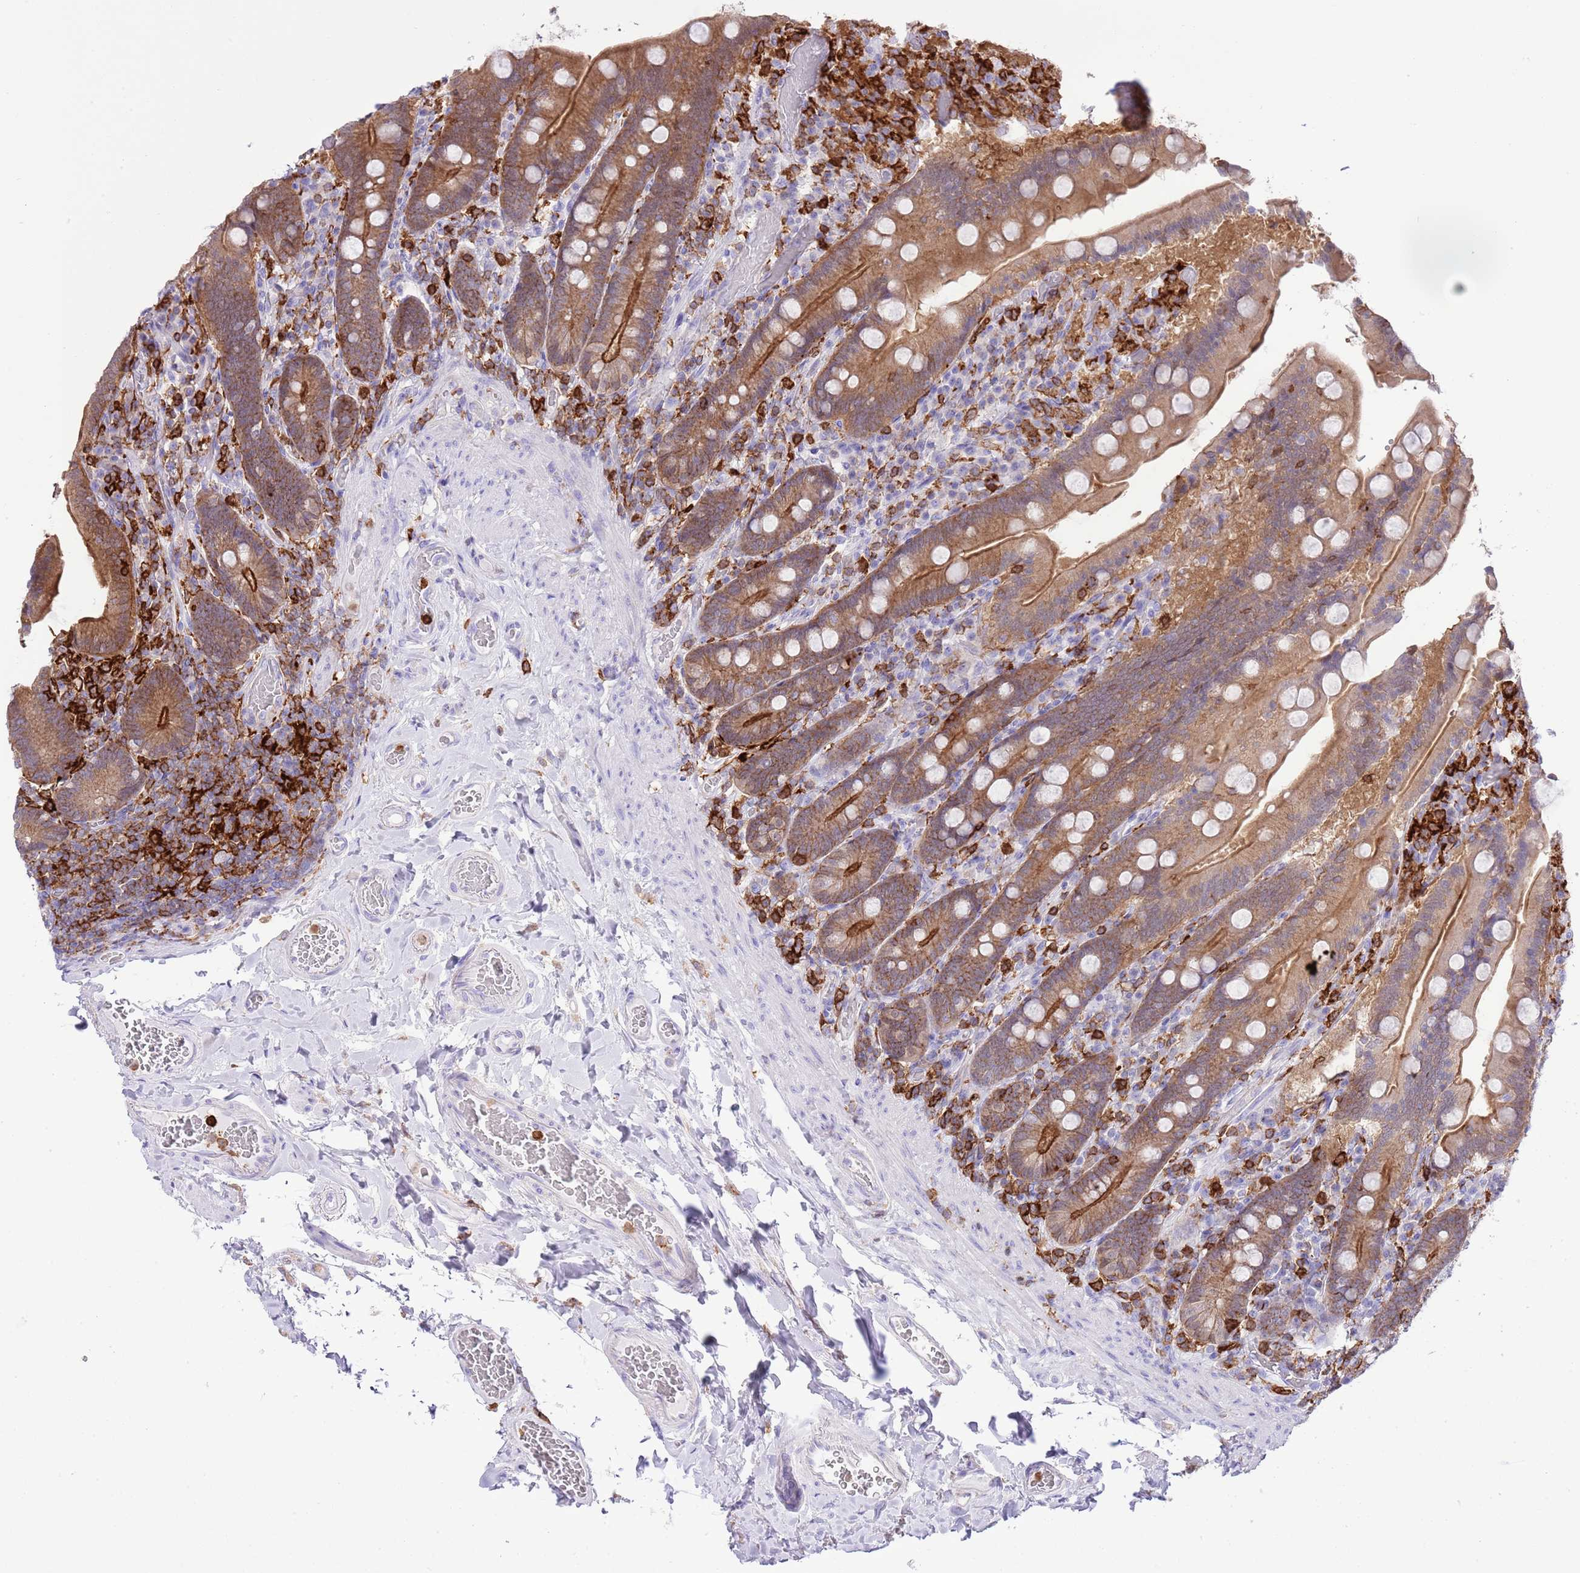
{"staining": {"intensity": "strong", "quantity": "25%-75%", "location": "cytoplasmic/membranous"}, "tissue": "duodenum", "cell_type": "Glandular cells", "image_type": "normal", "snomed": [{"axis": "morphology", "description": "Normal tissue, NOS"}, {"axis": "topography", "description": "Duodenum"}], "caption": "Immunohistochemical staining of unremarkable human duodenum displays 25%-75% levels of strong cytoplasmic/membranous protein positivity in approximately 25%-75% of glandular cells.", "gene": "EFHD2", "patient": {"sex": "female", "age": 62}}